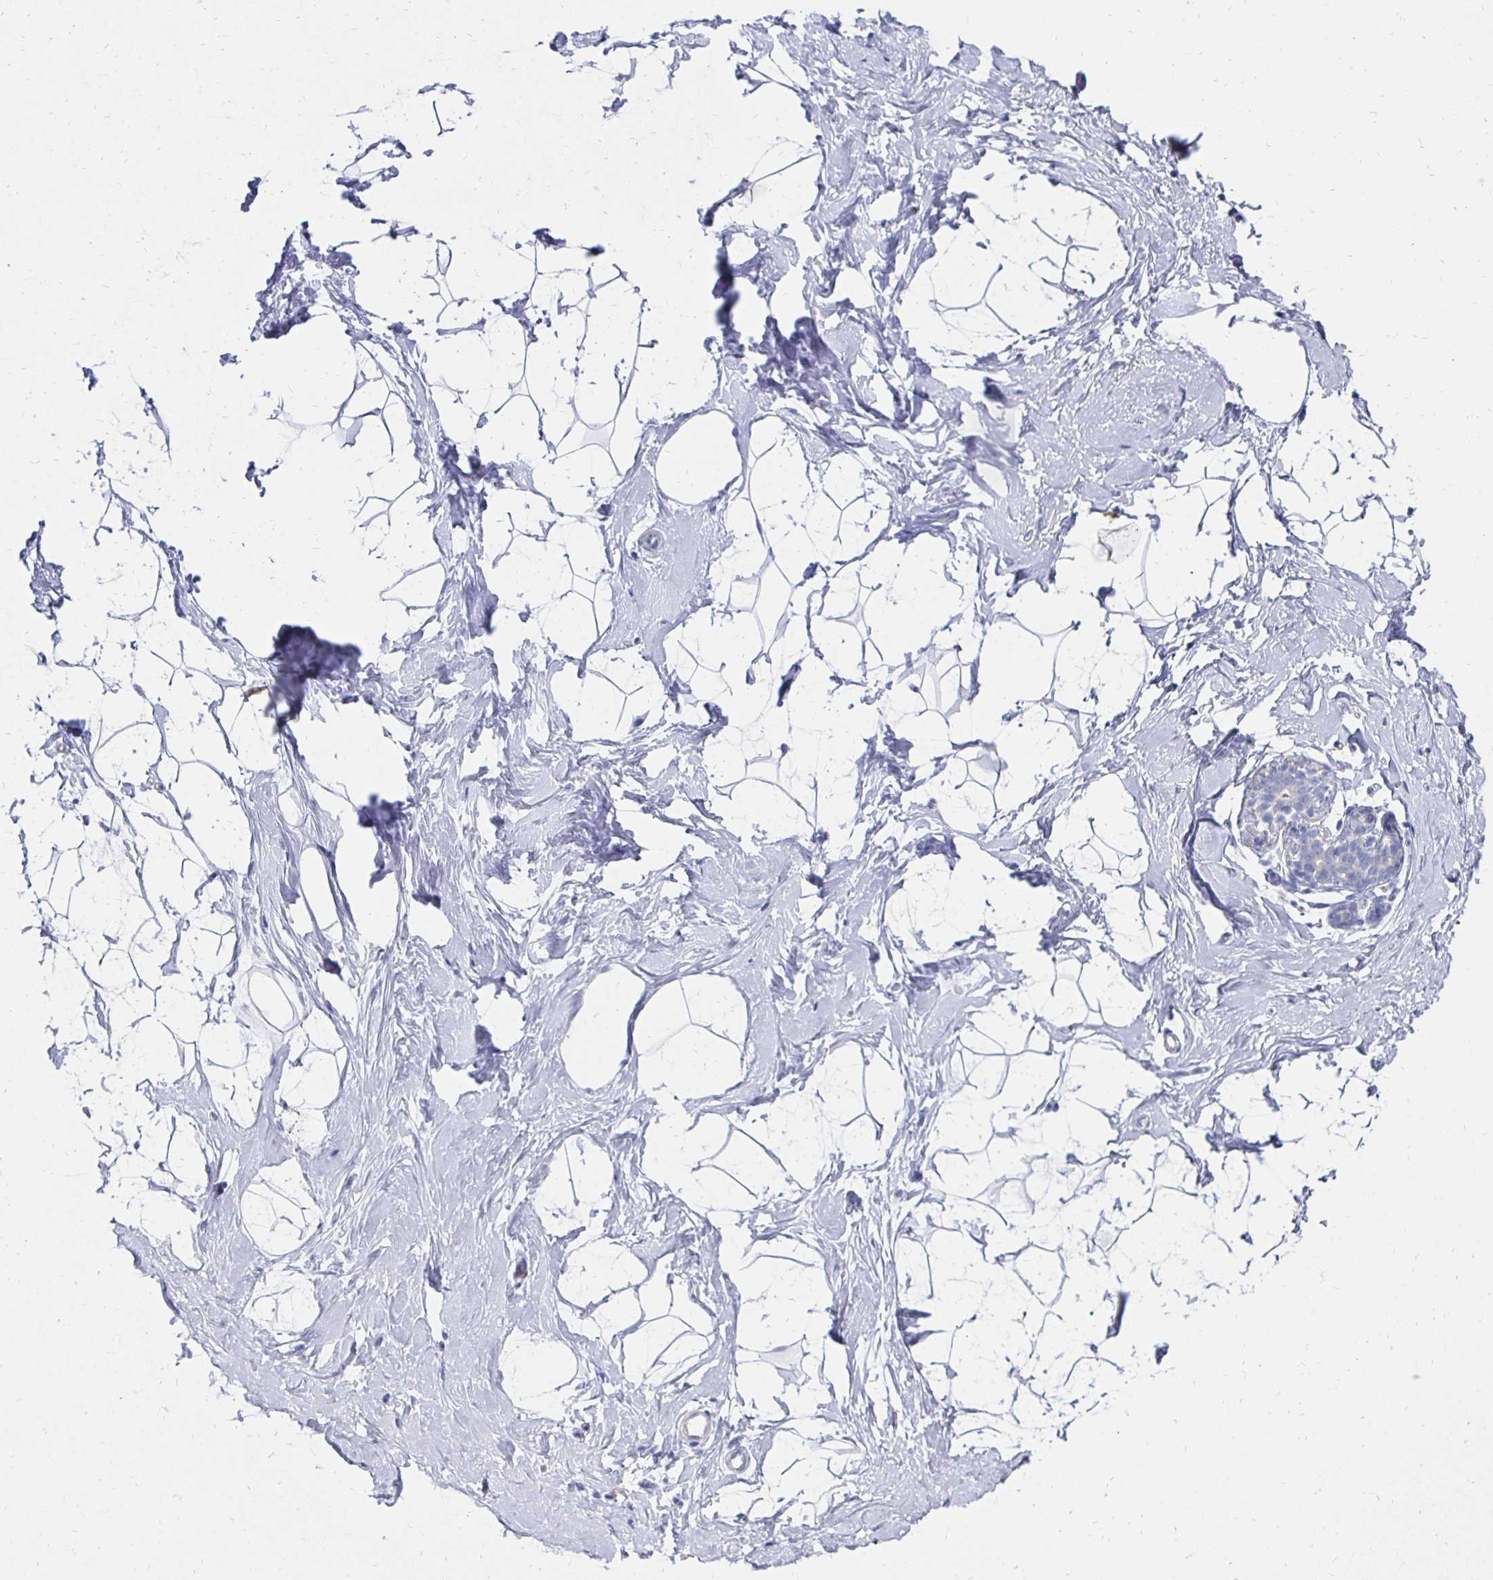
{"staining": {"intensity": "negative", "quantity": "none", "location": "none"}, "tissue": "breast", "cell_type": "Adipocytes", "image_type": "normal", "snomed": [{"axis": "morphology", "description": "Normal tissue, NOS"}, {"axis": "topography", "description": "Breast"}], "caption": "Immunohistochemical staining of benign breast demonstrates no significant positivity in adipocytes. (Brightfield microscopy of DAB (3,3'-diaminobenzidine) immunohistochemistry at high magnification).", "gene": "SYCP3", "patient": {"sex": "female", "age": 32}}